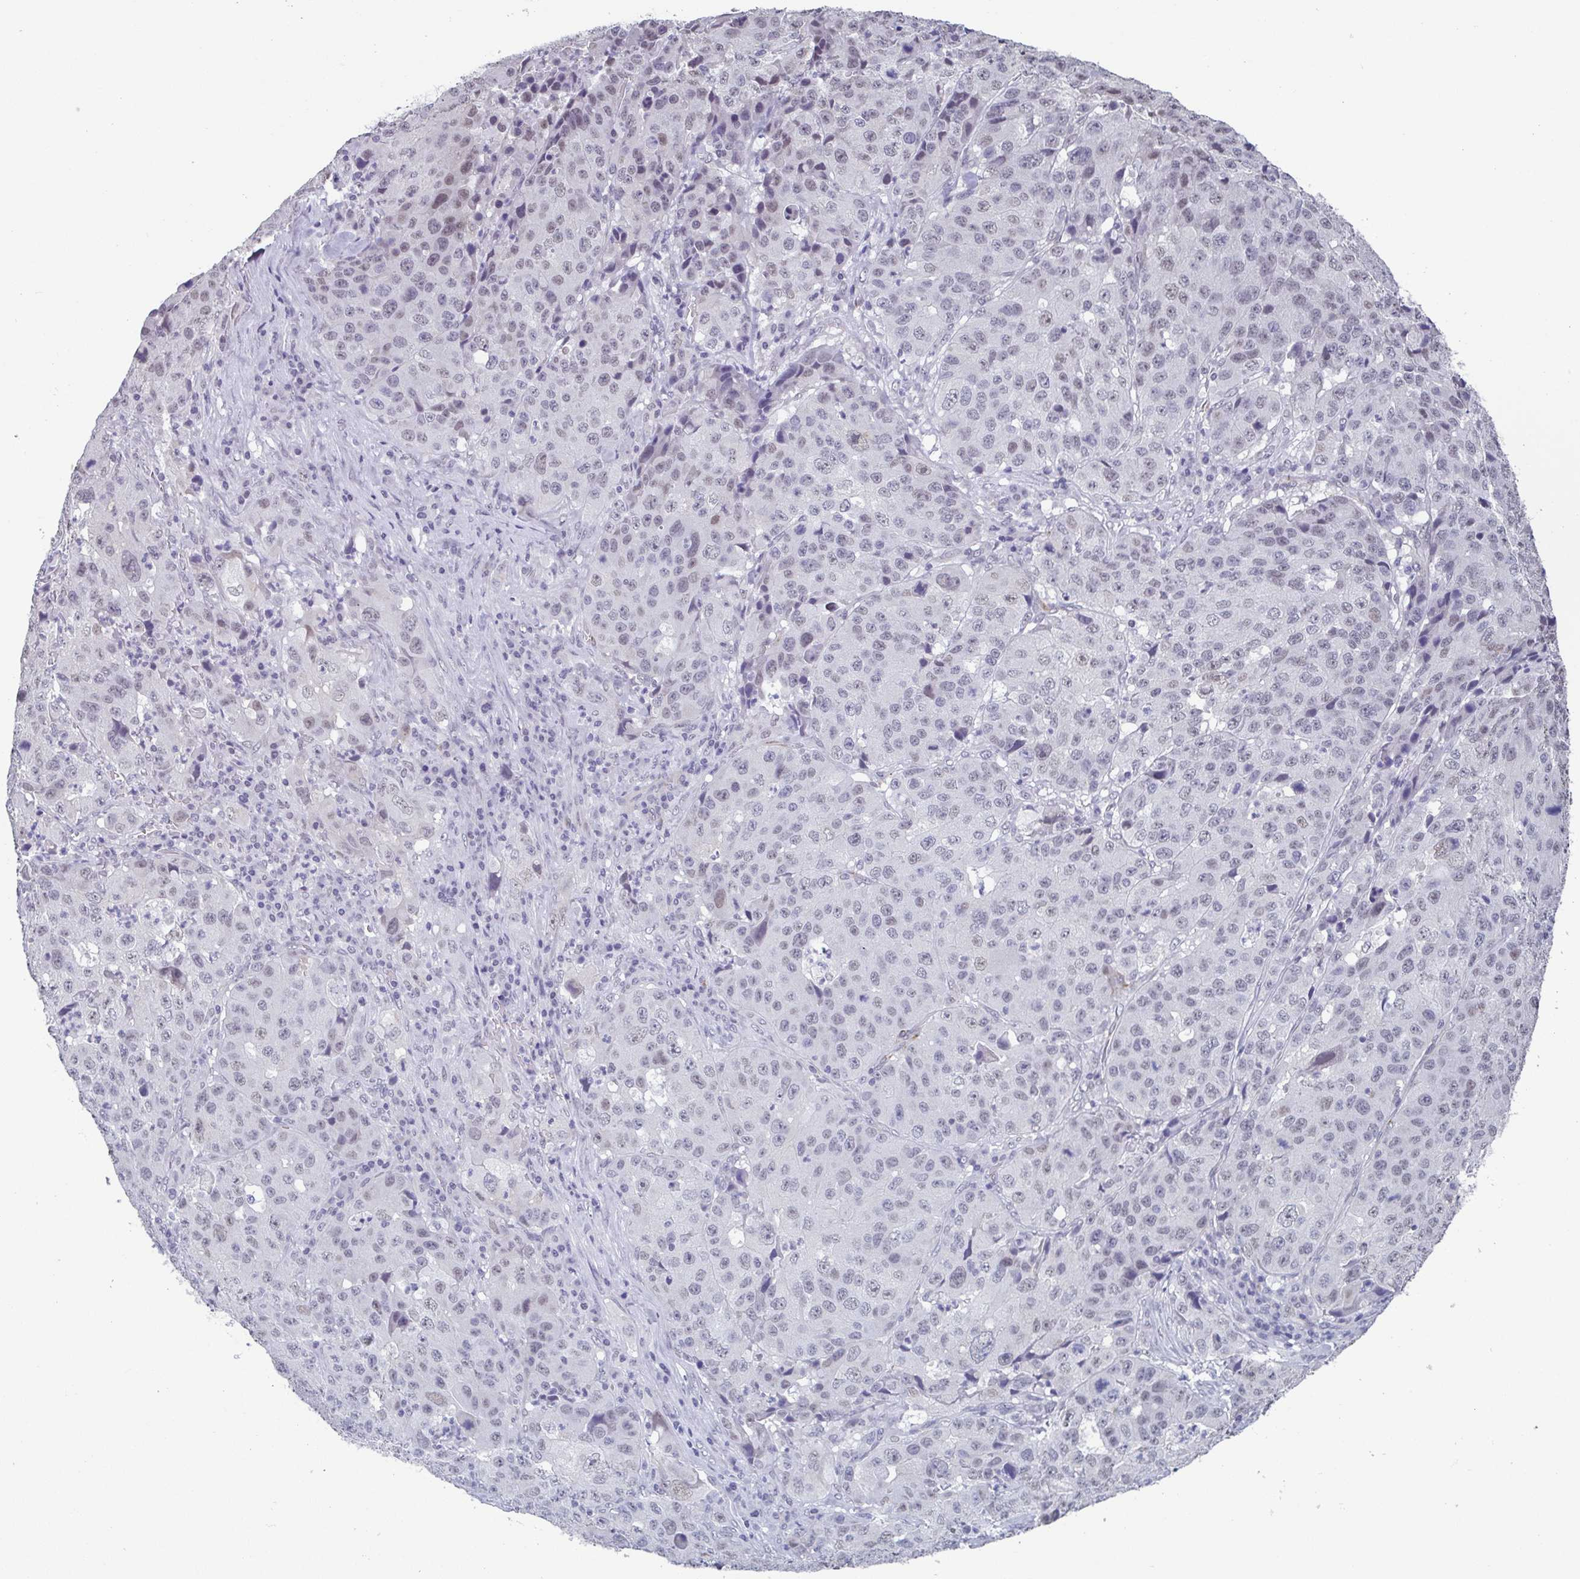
{"staining": {"intensity": "weak", "quantity": "<25%", "location": "nuclear"}, "tissue": "stomach cancer", "cell_type": "Tumor cells", "image_type": "cancer", "snomed": [{"axis": "morphology", "description": "Adenocarcinoma, NOS"}, {"axis": "topography", "description": "Stomach"}], "caption": "Tumor cells show no significant positivity in stomach cancer (adenocarcinoma). (Brightfield microscopy of DAB (3,3'-diaminobenzidine) immunohistochemistry at high magnification).", "gene": "TMEM92", "patient": {"sex": "male", "age": 71}}